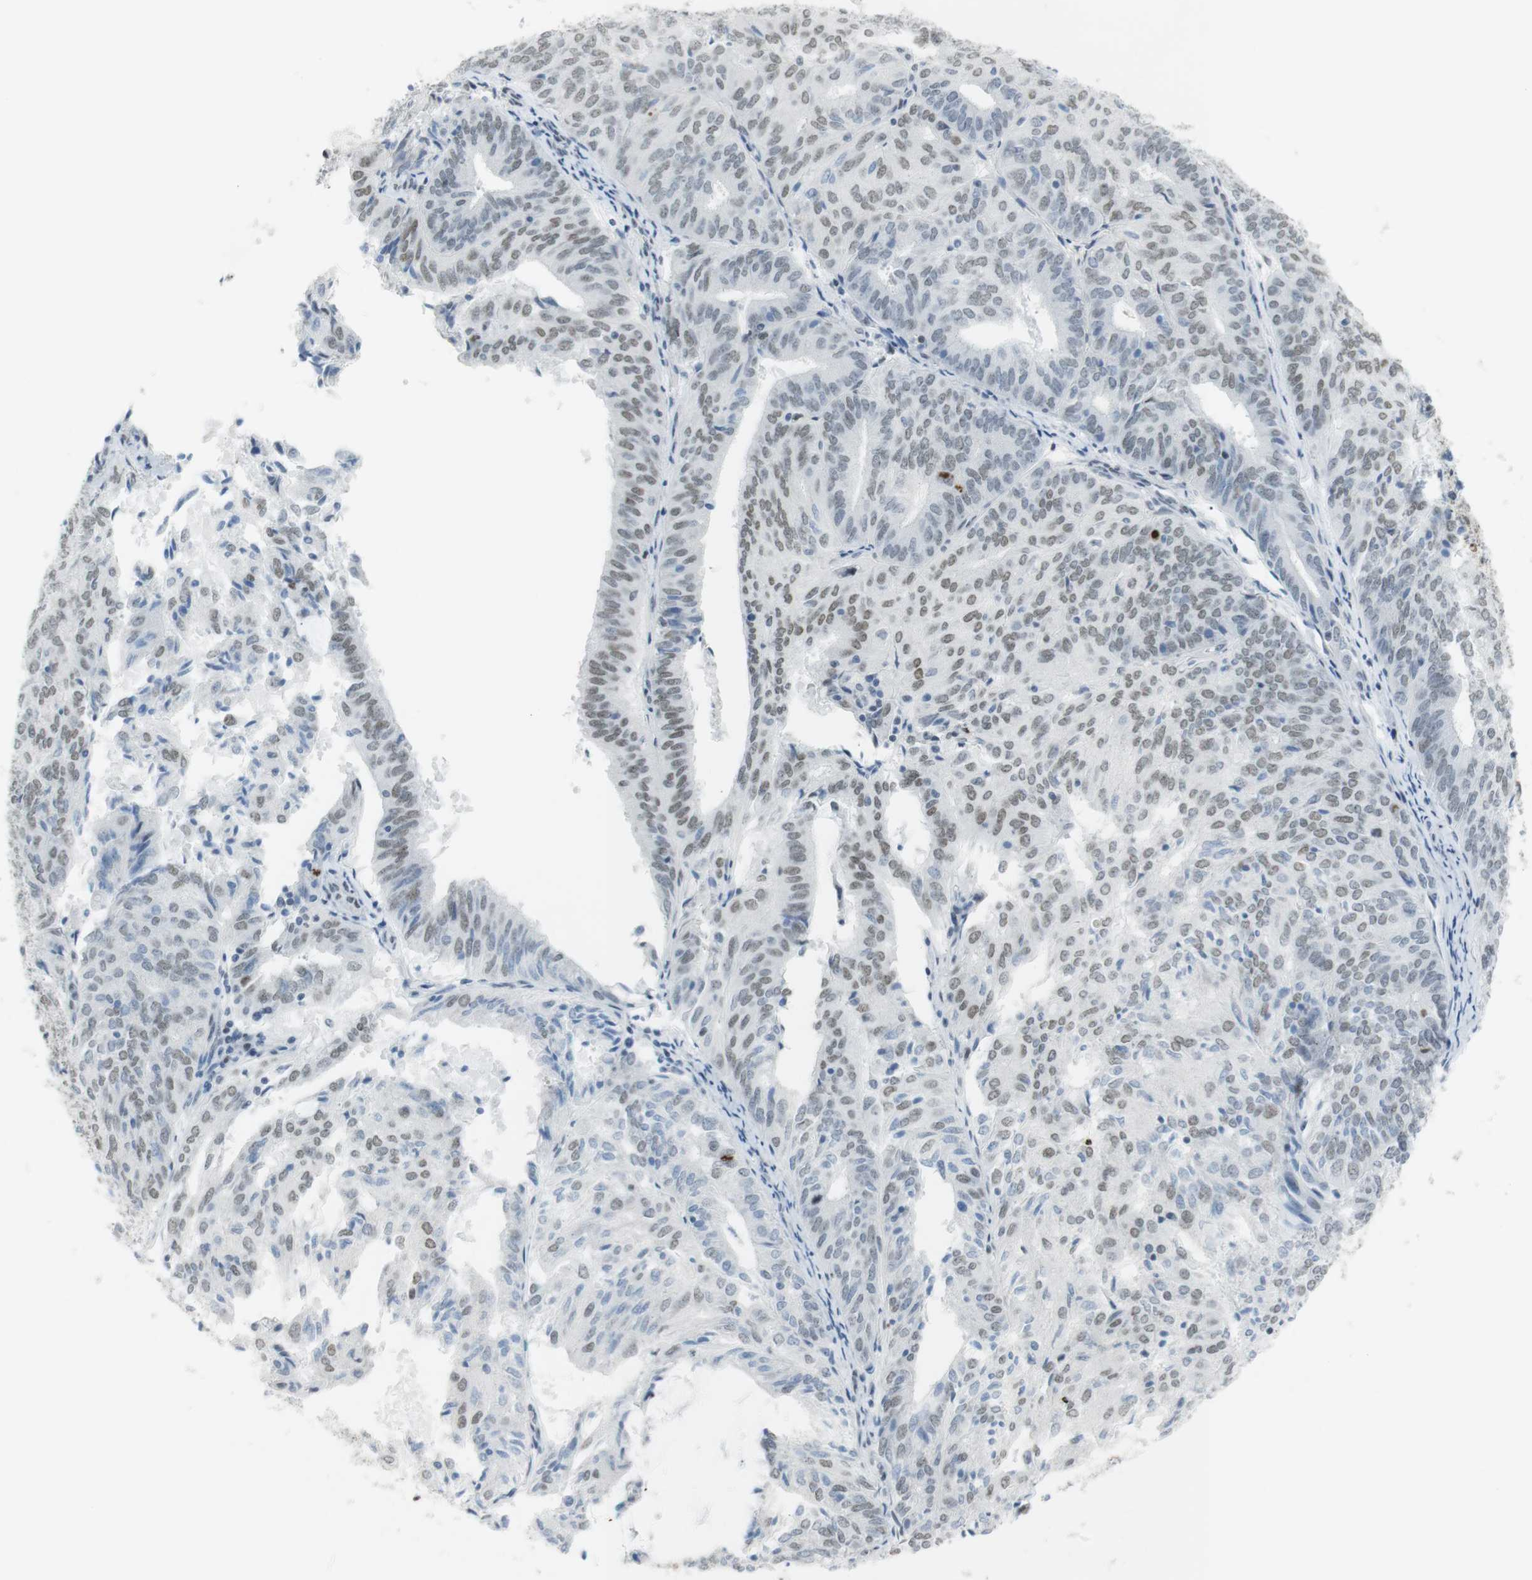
{"staining": {"intensity": "weak", "quantity": "25%-75%", "location": "nuclear"}, "tissue": "endometrial cancer", "cell_type": "Tumor cells", "image_type": "cancer", "snomed": [{"axis": "morphology", "description": "Adenocarcinoma, NOS"}, {"axis": "topography", "description": "Uterus"}], "caption": "Protein expression analysis of endometrial adenocarcinoma displays weak nuclear staining in approximately 25%-75% of tumor cells.", "gene": "BMI1", "patient": {"sex": "female", "age": 60}}